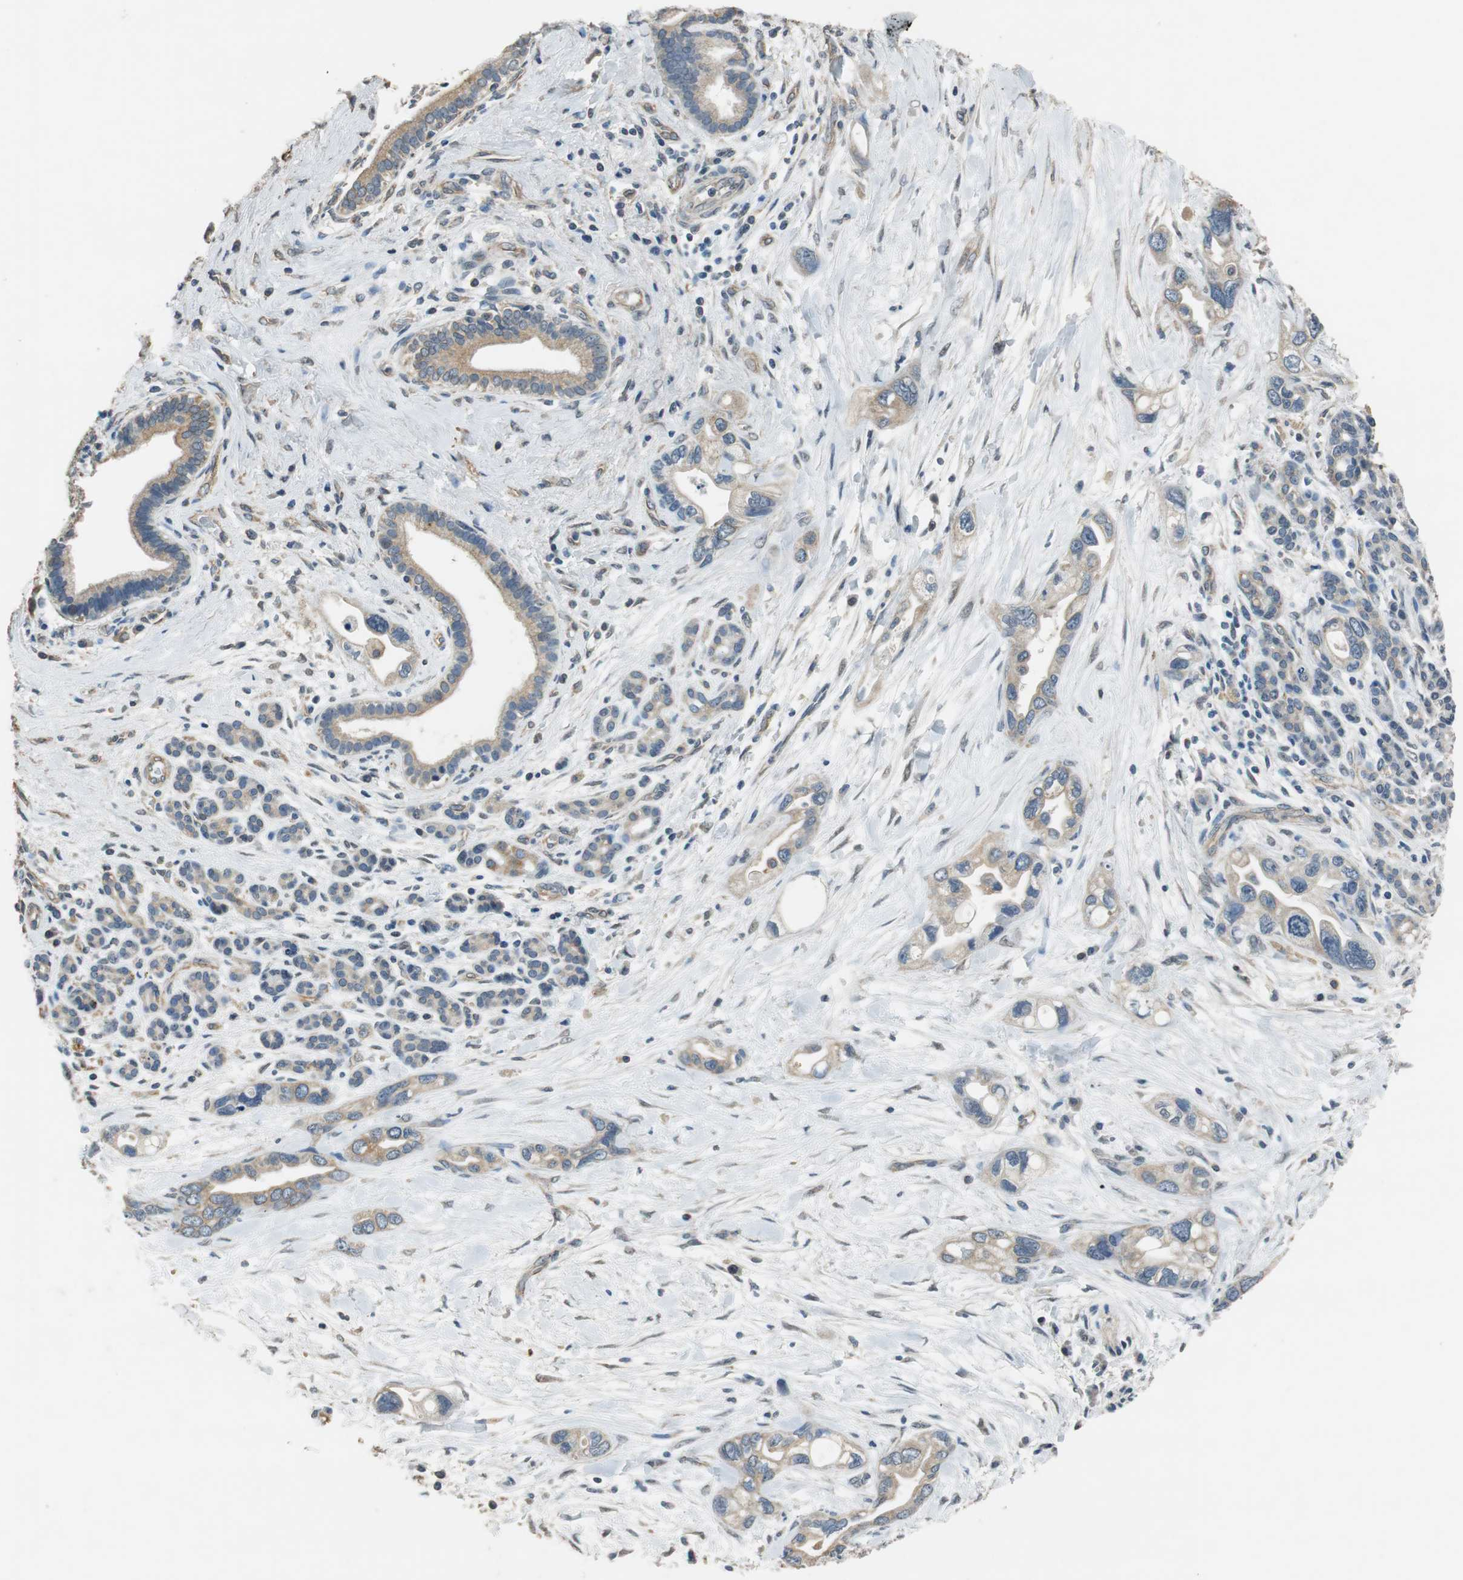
{"staining": {"intensity": "moderate", "quantity": "25%-75%", "location": "cytoplasmic/membranous"}, "tissue": "pancreatic cancer", "cell_type": "Tumor cells", "image_type": "cancer", "snomed": [{"axis": "morphology", "description": "Adenocarcinoma, NOS"}, {"axis": "topography", "description": "Pancreas"}], "caption": "Immunohistochemical staining of pancreatic adenocarcinoma exhibits moderate cytoplasmic/membranous protein positivity in about 25%-75% of tumor cells.", "gene": "ALDH4A1", "patient": {"sex": "female", "age": 77}}